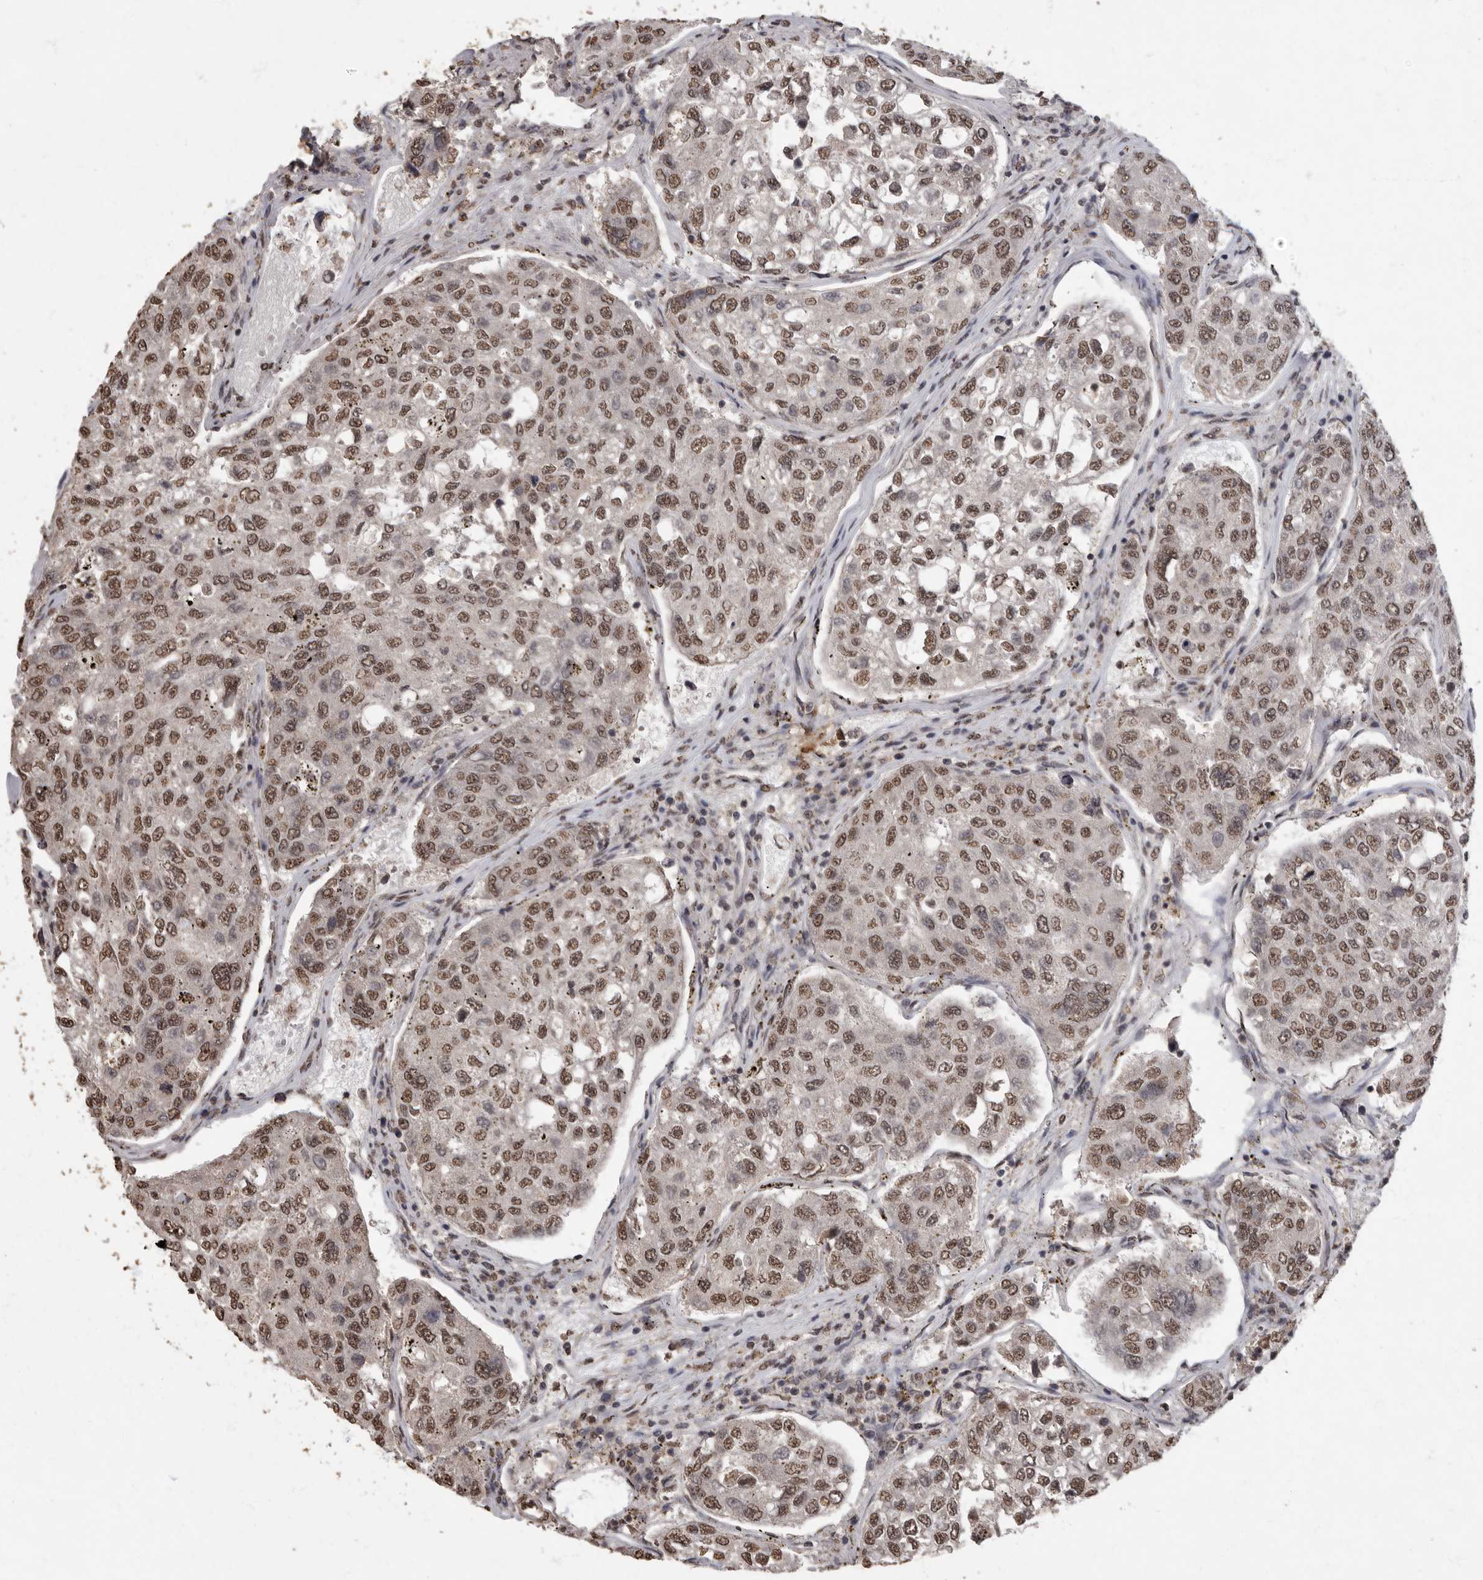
{"staining": {"intensity": "moderate", "quantity": ">75%", "location": "nuclear"}, "tissue": "urothelial cancer", "cell_type": "Tumor cells", "image_type": "cancer", "snomed": [{"axis": "morphology", "description": "Urothelial carcinoma, High grade"}, {"axis": "topography", "description": "Lymph node"}, {"axis": "topography", "description": "Urinary bladder"}], "caption": "High-grade urothelial carcinoma tissue reveals moderate nuclear positivity in about >75% of tumor cells, visualized by immunohistochemistry.", "gene": "NBL1", "patient": {"sex": "male", "age": 51}}